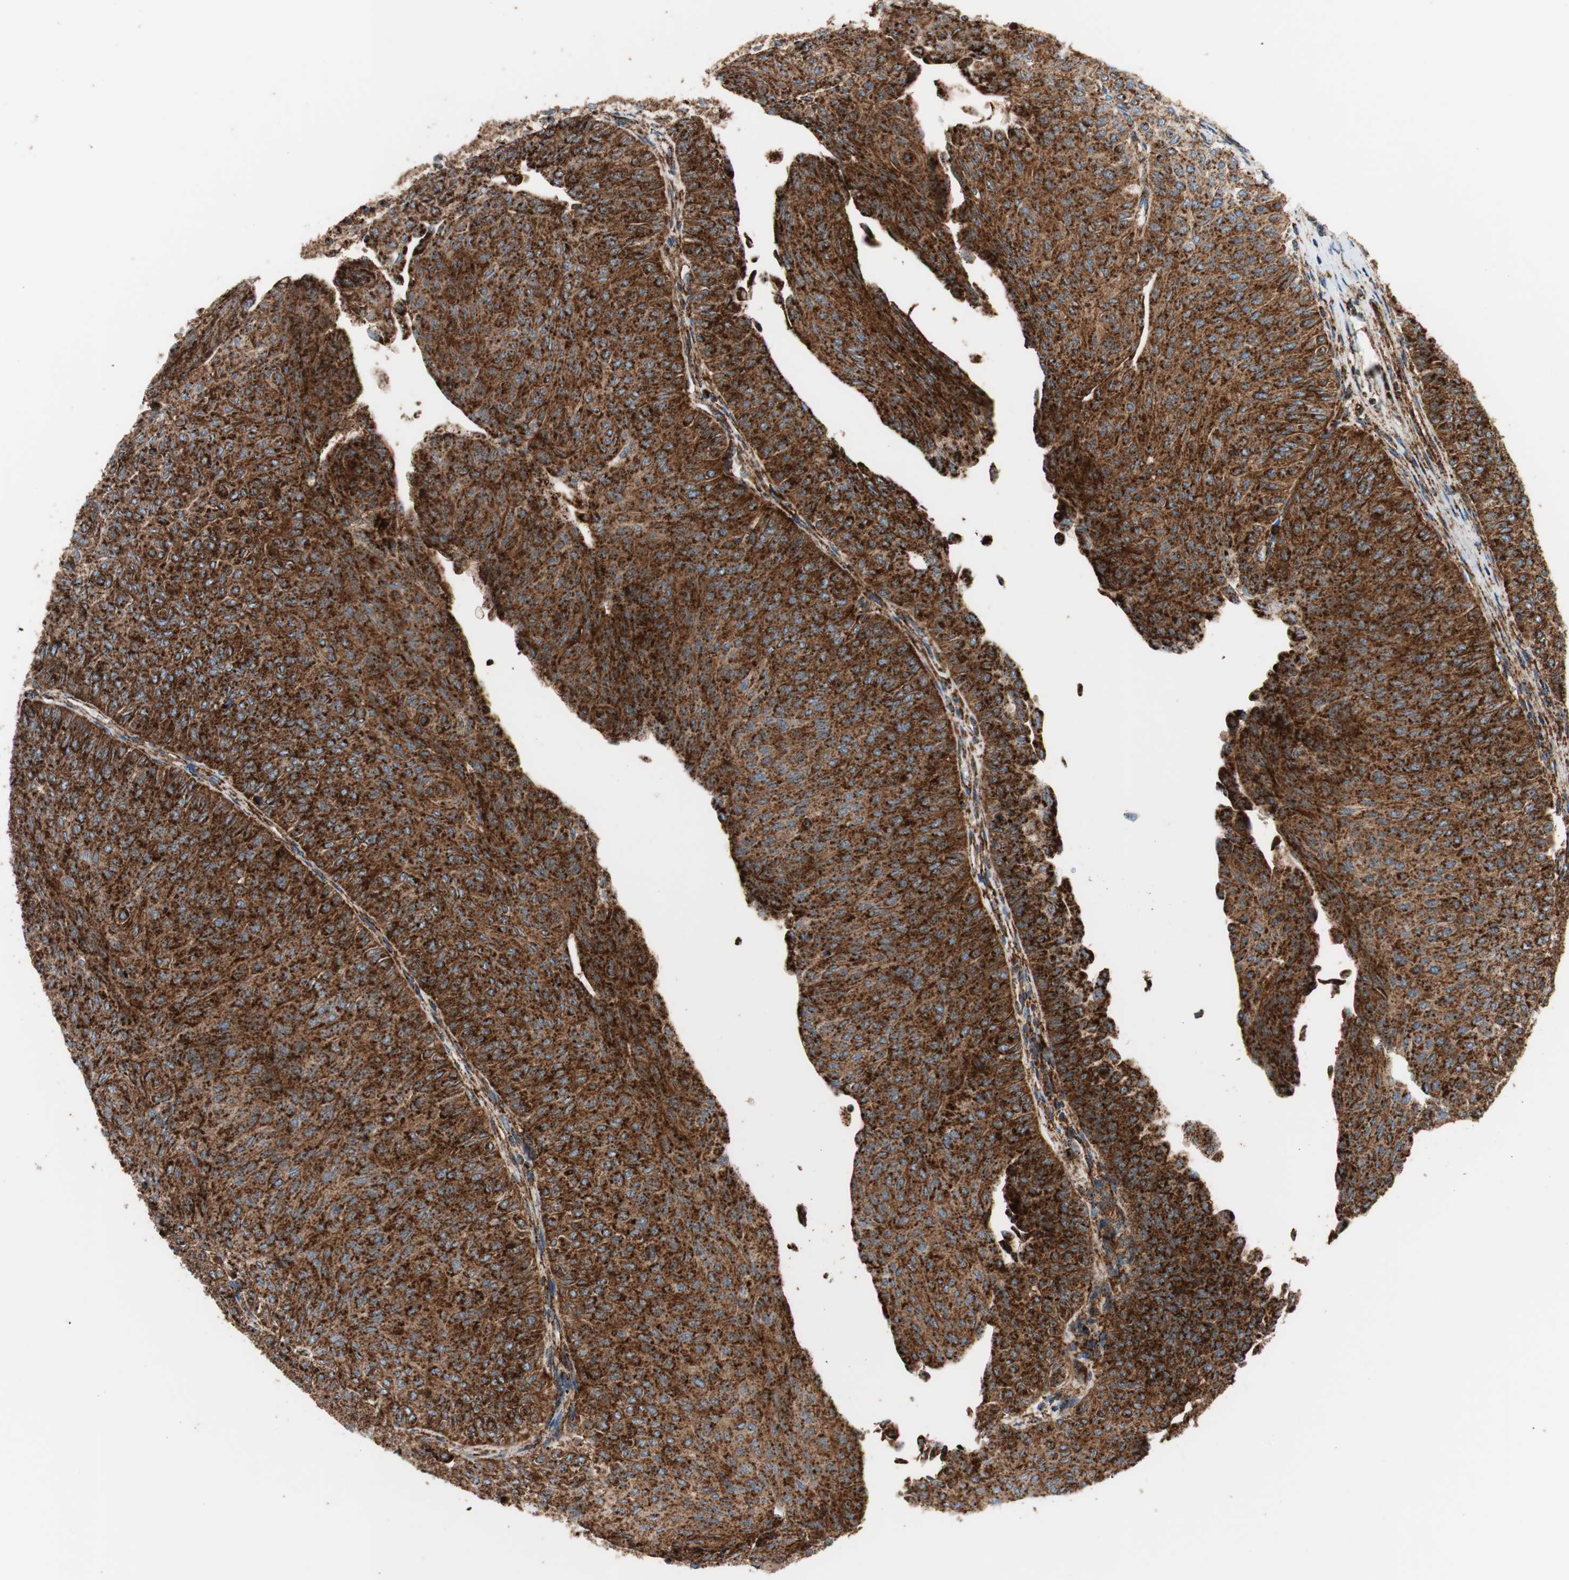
{"staining": {"intensity": "strong", "quantity": ">75%", "location": "cytoplasmic/membranous"}, "tissue": "urothelial cancer", "cell_type": "Tumor cells", "image_type": "cancer", "snomed": [{"axis": "morphology", "description": "Urothelial carcinoma, Low grade"}, {"axis": "topography", "description": "Urinary bladder"}], "caption": "Immunohistochemistry (IHC) image of human low-grade urothelial carcinoma stained for a protein (brown), which shows high levels of strong cytoplasmic/membranous positivity in approximately >75% of tumor cells.", "gene": "LAMP1", "patient": {"sex": "male", "age": 78}}